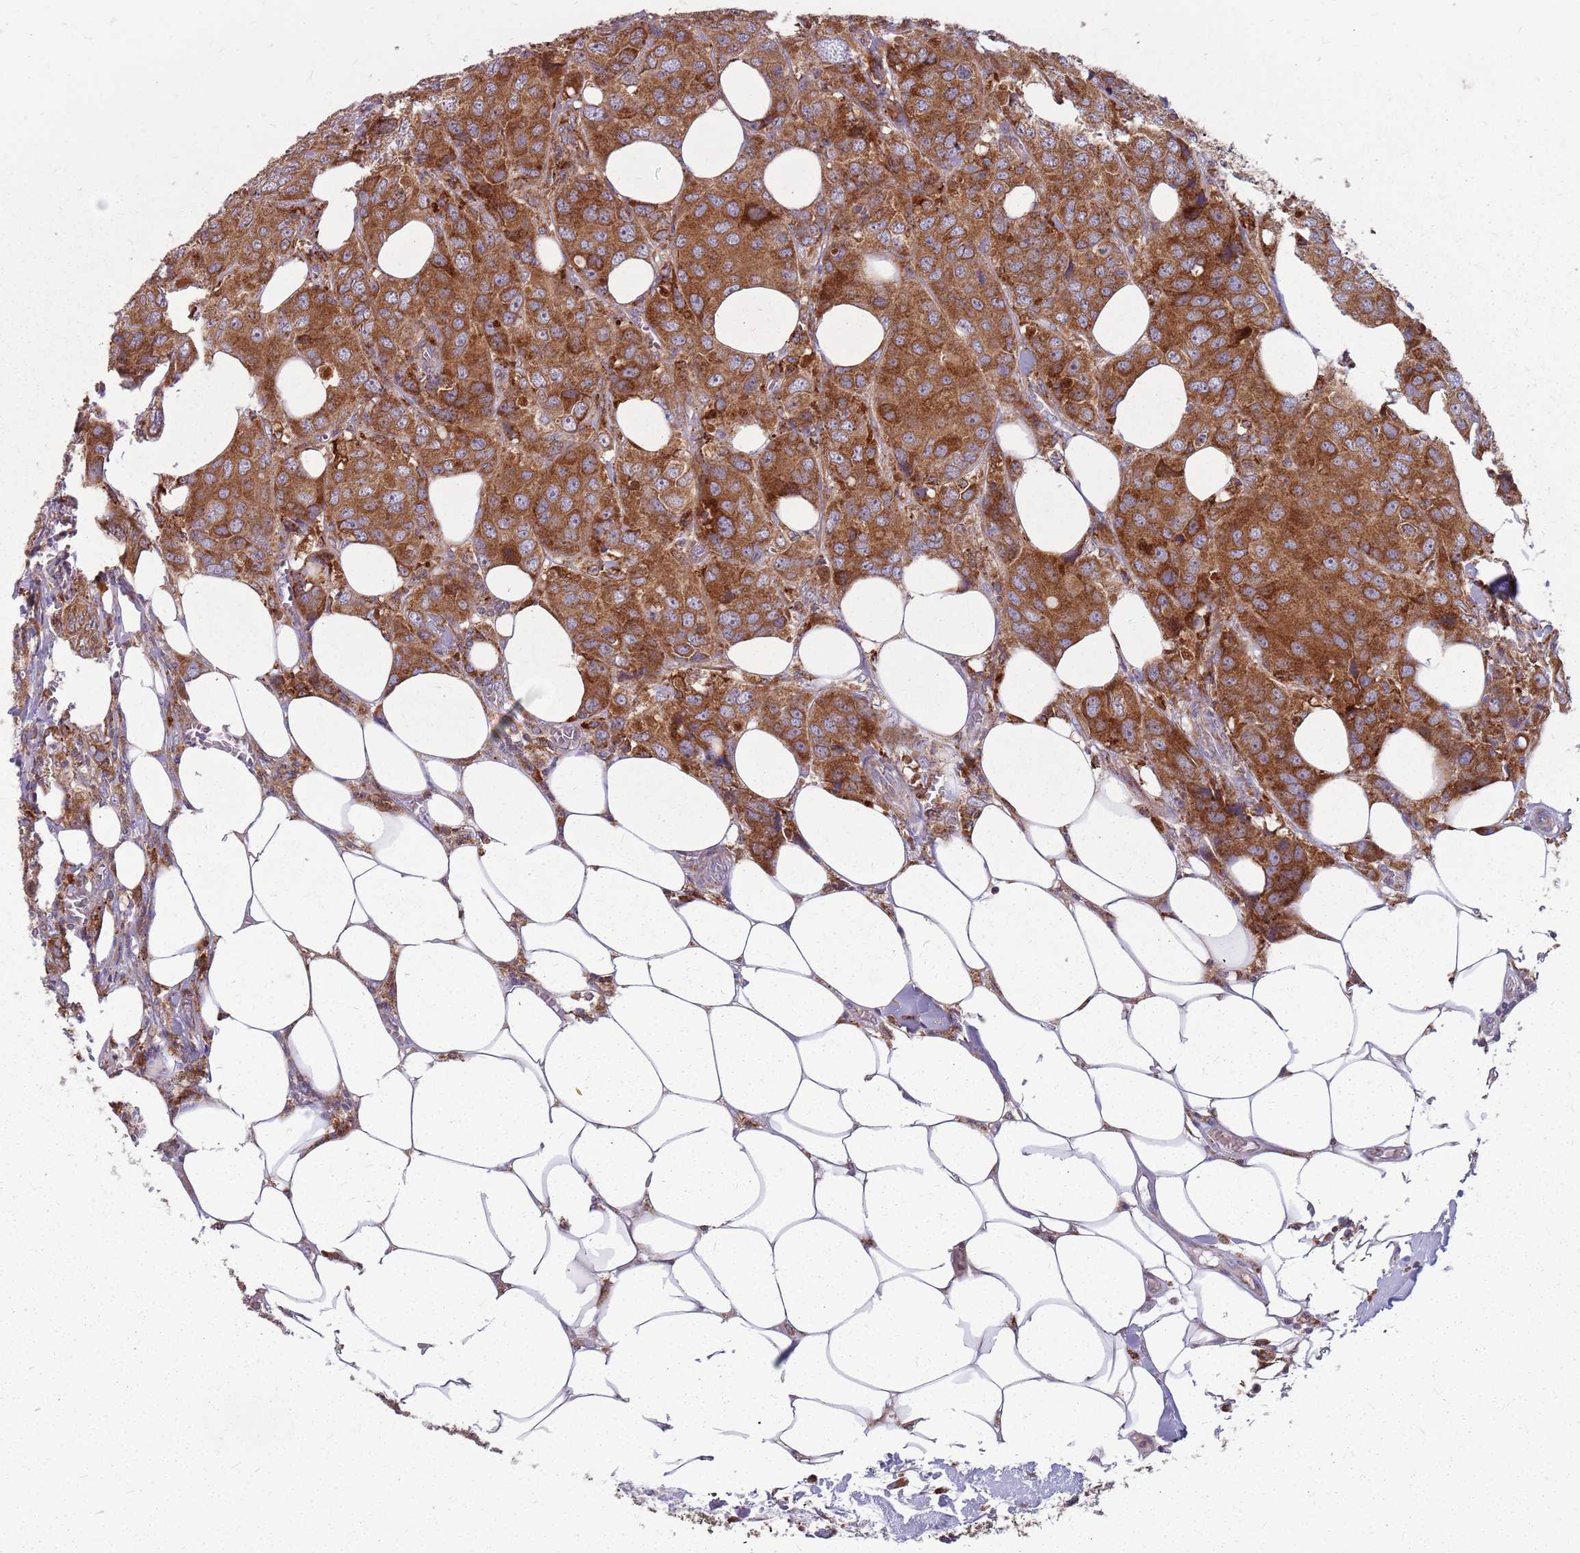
{"staining": {"intensity": "strong", "quantity": ">75%", "location": "cytoplasmic/membranous"}, "tissue": "breast cancer", "cell_type": "Tumor cells", "image_type": "cancer", "snomed": [{"axis": "morphology", "description": "Duct carcinoma"}, {"axis": "topography", "description": "Breast"}], "caption": "Tumor cells reveal high levels of strong cytoplasmic/membranous staining in approximately >75% of cells in breast cancer.", "gene": "NME4", "patient": {"sex": "female", "age": 43}}